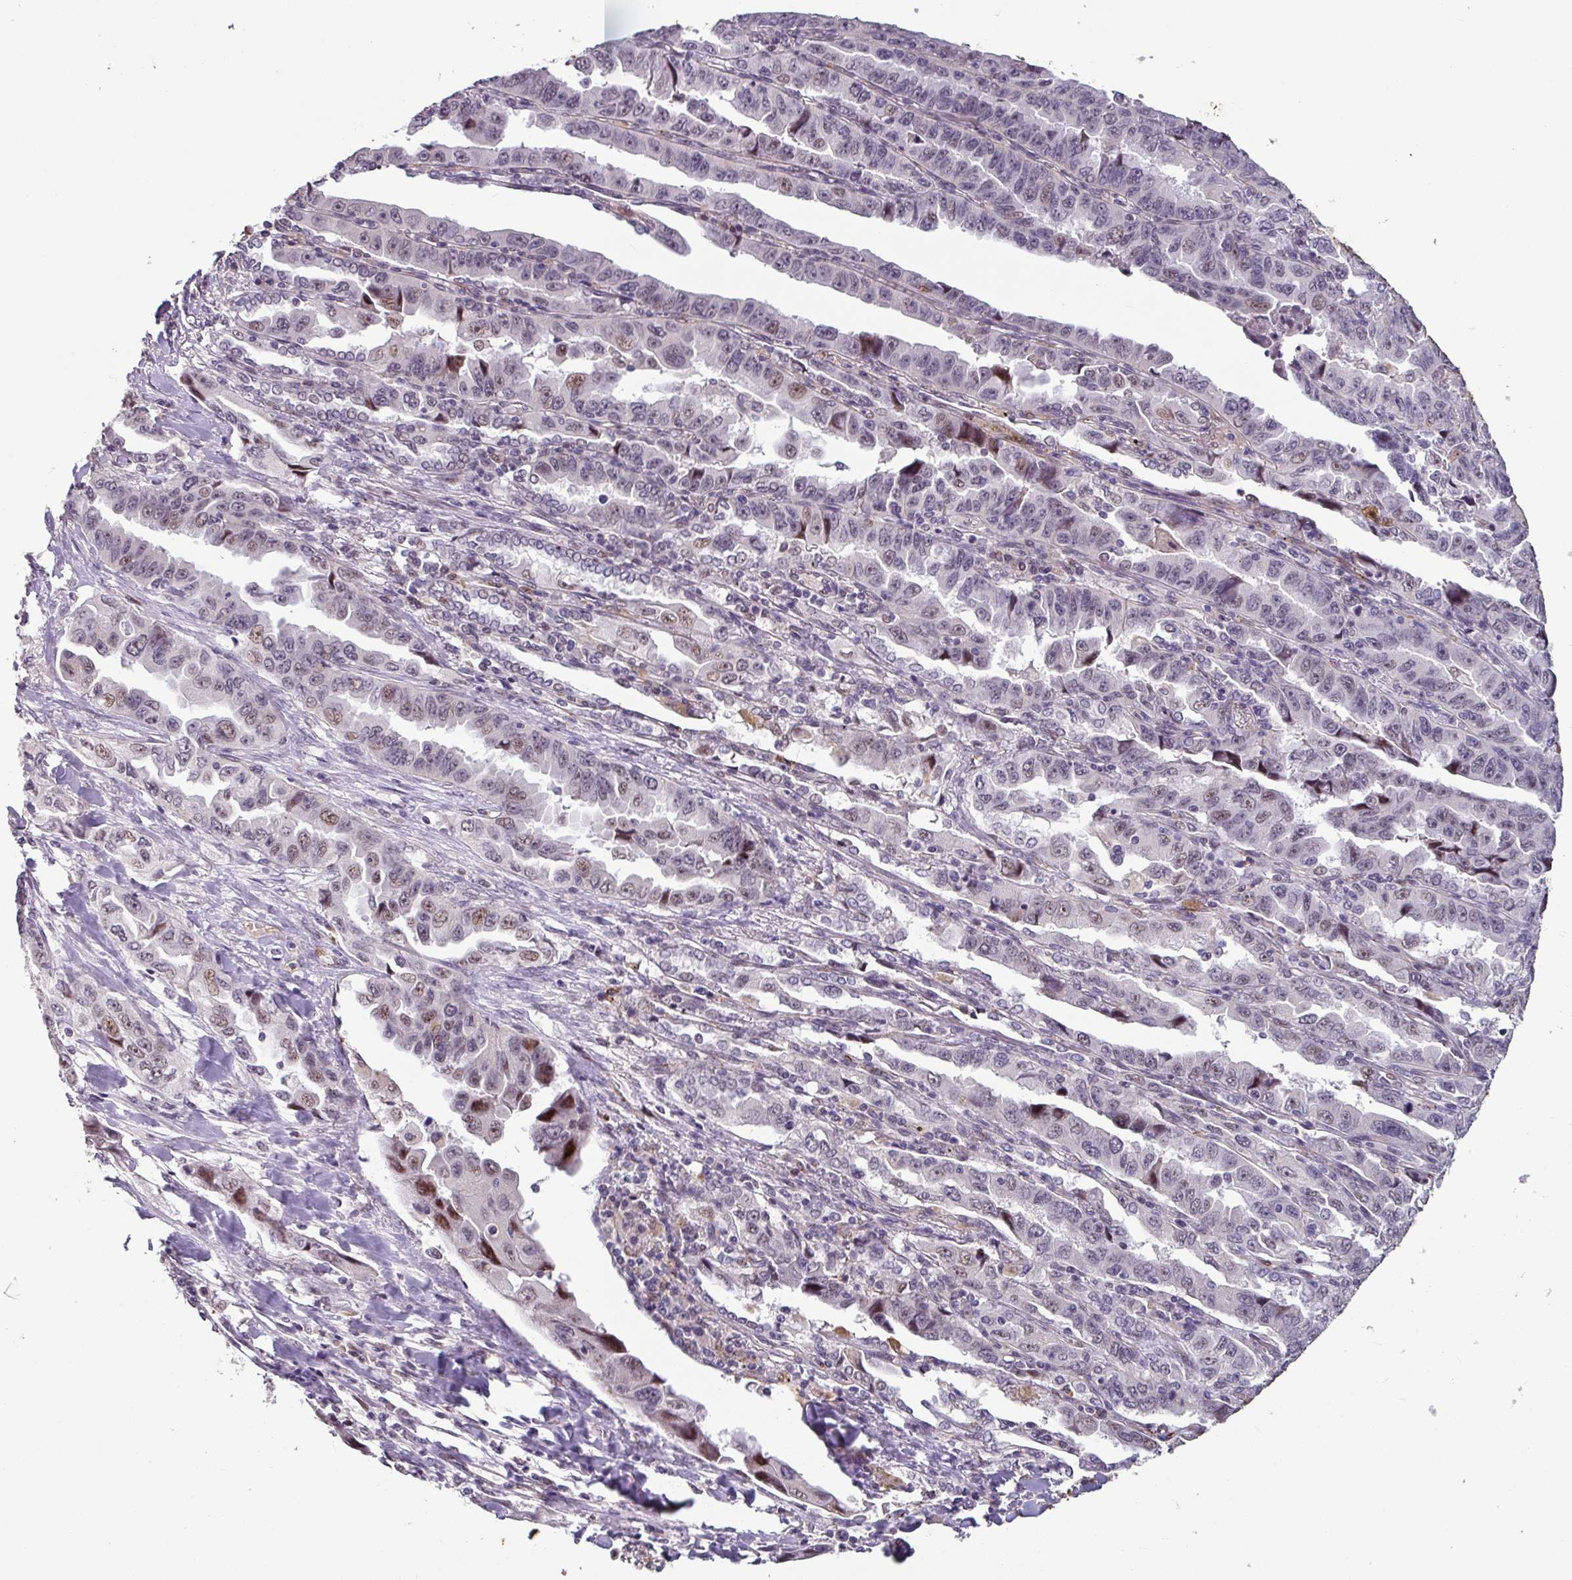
{"staining": {"intensity": "moderate", "quantity": "25%-75%", "location": "nuclear"}, "tissue": "lung cancer", "cell_type": "Tumor cells", "image_type": "cancer", "snomed": [{"axis": "morphology", "description": "Adenocarcinoma, NOS"}, {"axis": "topography", "description": "Lung"}], "caption": "Protein staining exhibits moderate nuclear positivity in approximately 25%-75% of tumor cells in lung cancer. The protein is stained brown, and the nuclei are stained in blue (DAB (3,3'-diaminobenzidine) IHC with brightfield microscopy, high magnification).", "gene": "SIDT2", "patient": {"sex": "female", "age": 51}}